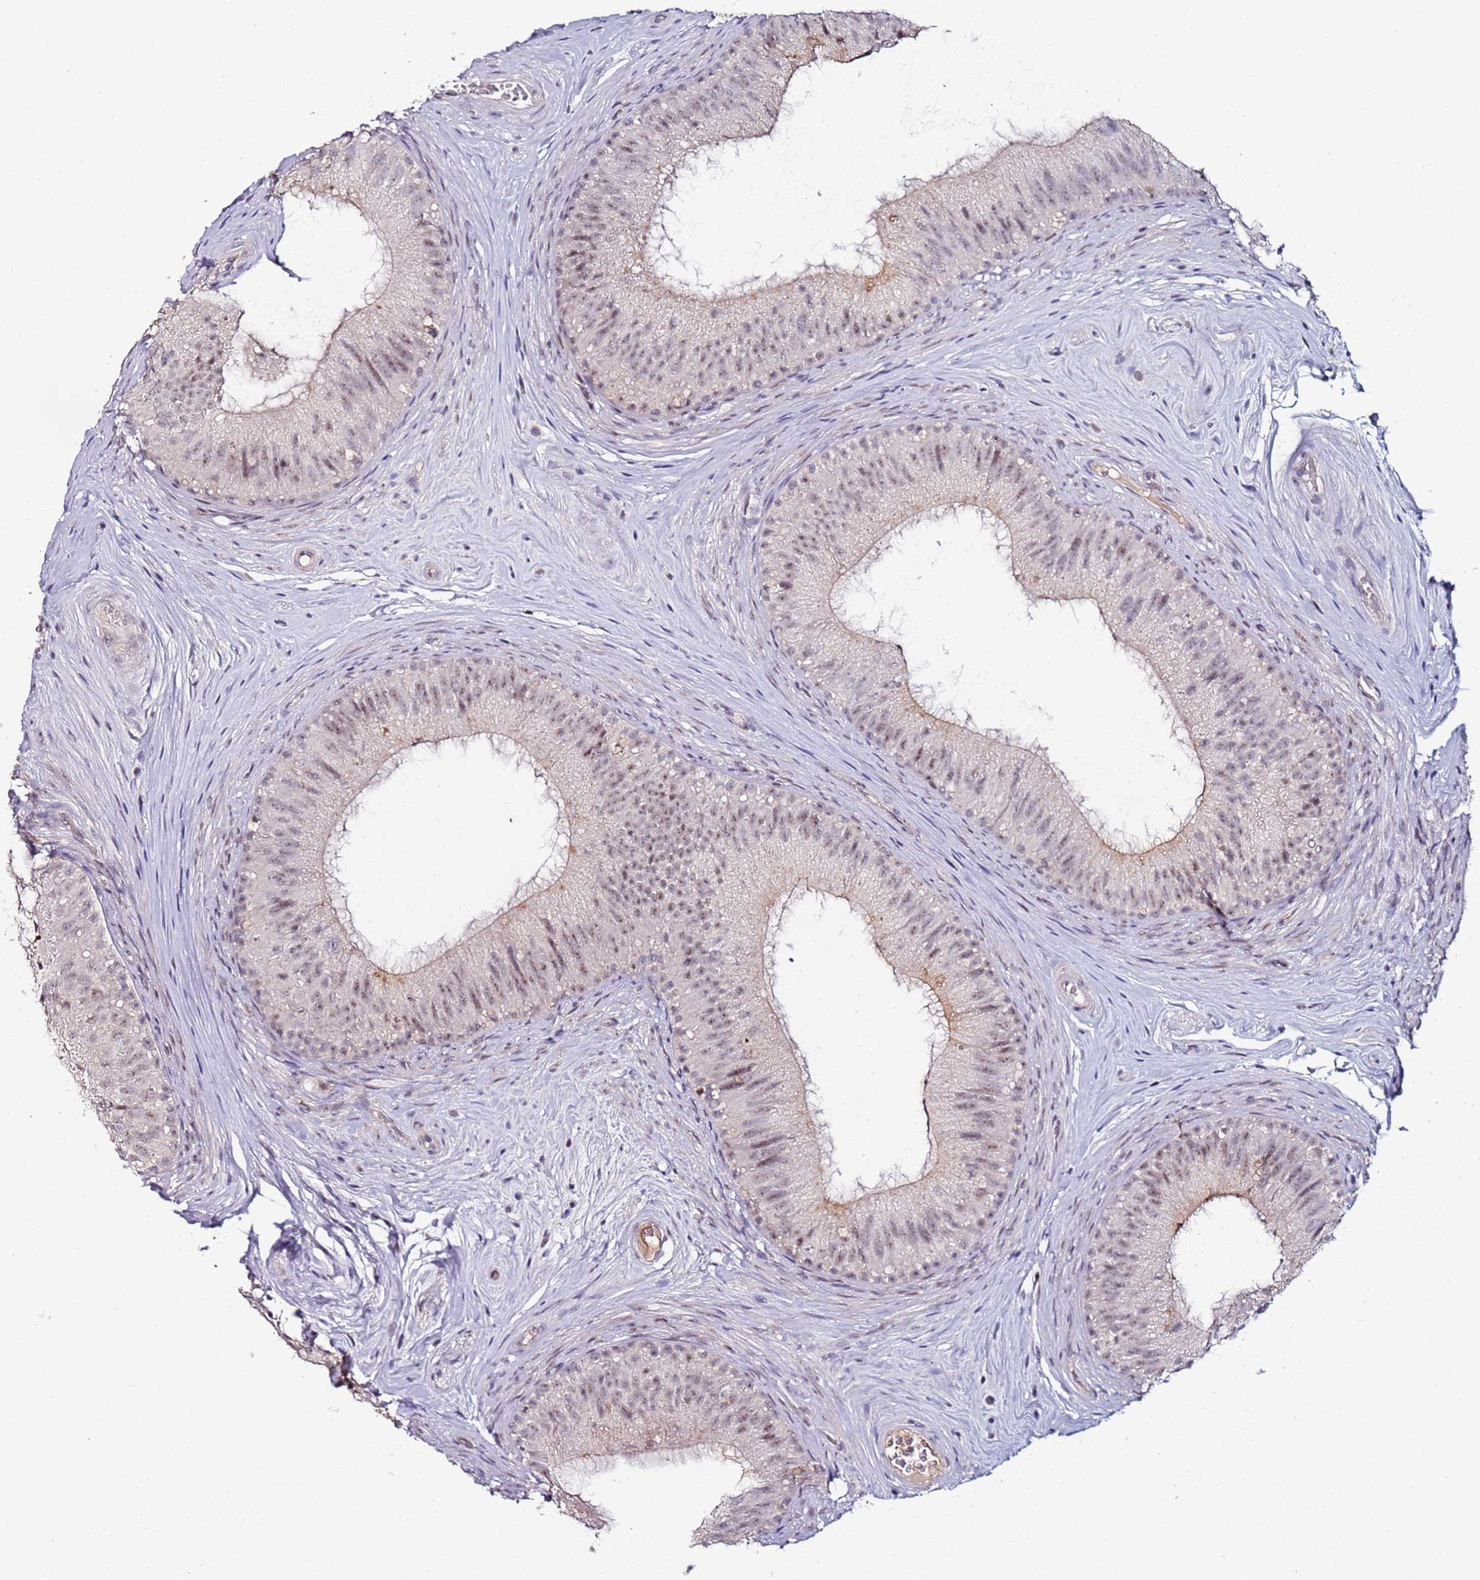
{"staining": {"intensity": "weak", "quantity": "25%-75%", "location": "cytoplasmic/membranous,nuclear"}, "tissue": "epididymis", "cell_type": "Glandular cells", "image_type": "normal", "snomed": [{"axis": "morphology", "description": "Normal tissue, NOS"}, {"axis": "topography", "description": "Epididymis"}], "caption": "This photomicrograph displays benign epididymis stained with immunohistochemistry to label a protein in brown. The cytoplasmic/membranous,nuclear of glandular cells show weak positivity for the protein. Nuclei are counter-stained blue.", "gene": "DUSP28", "patient": {"sex": "male", "age": 34}}